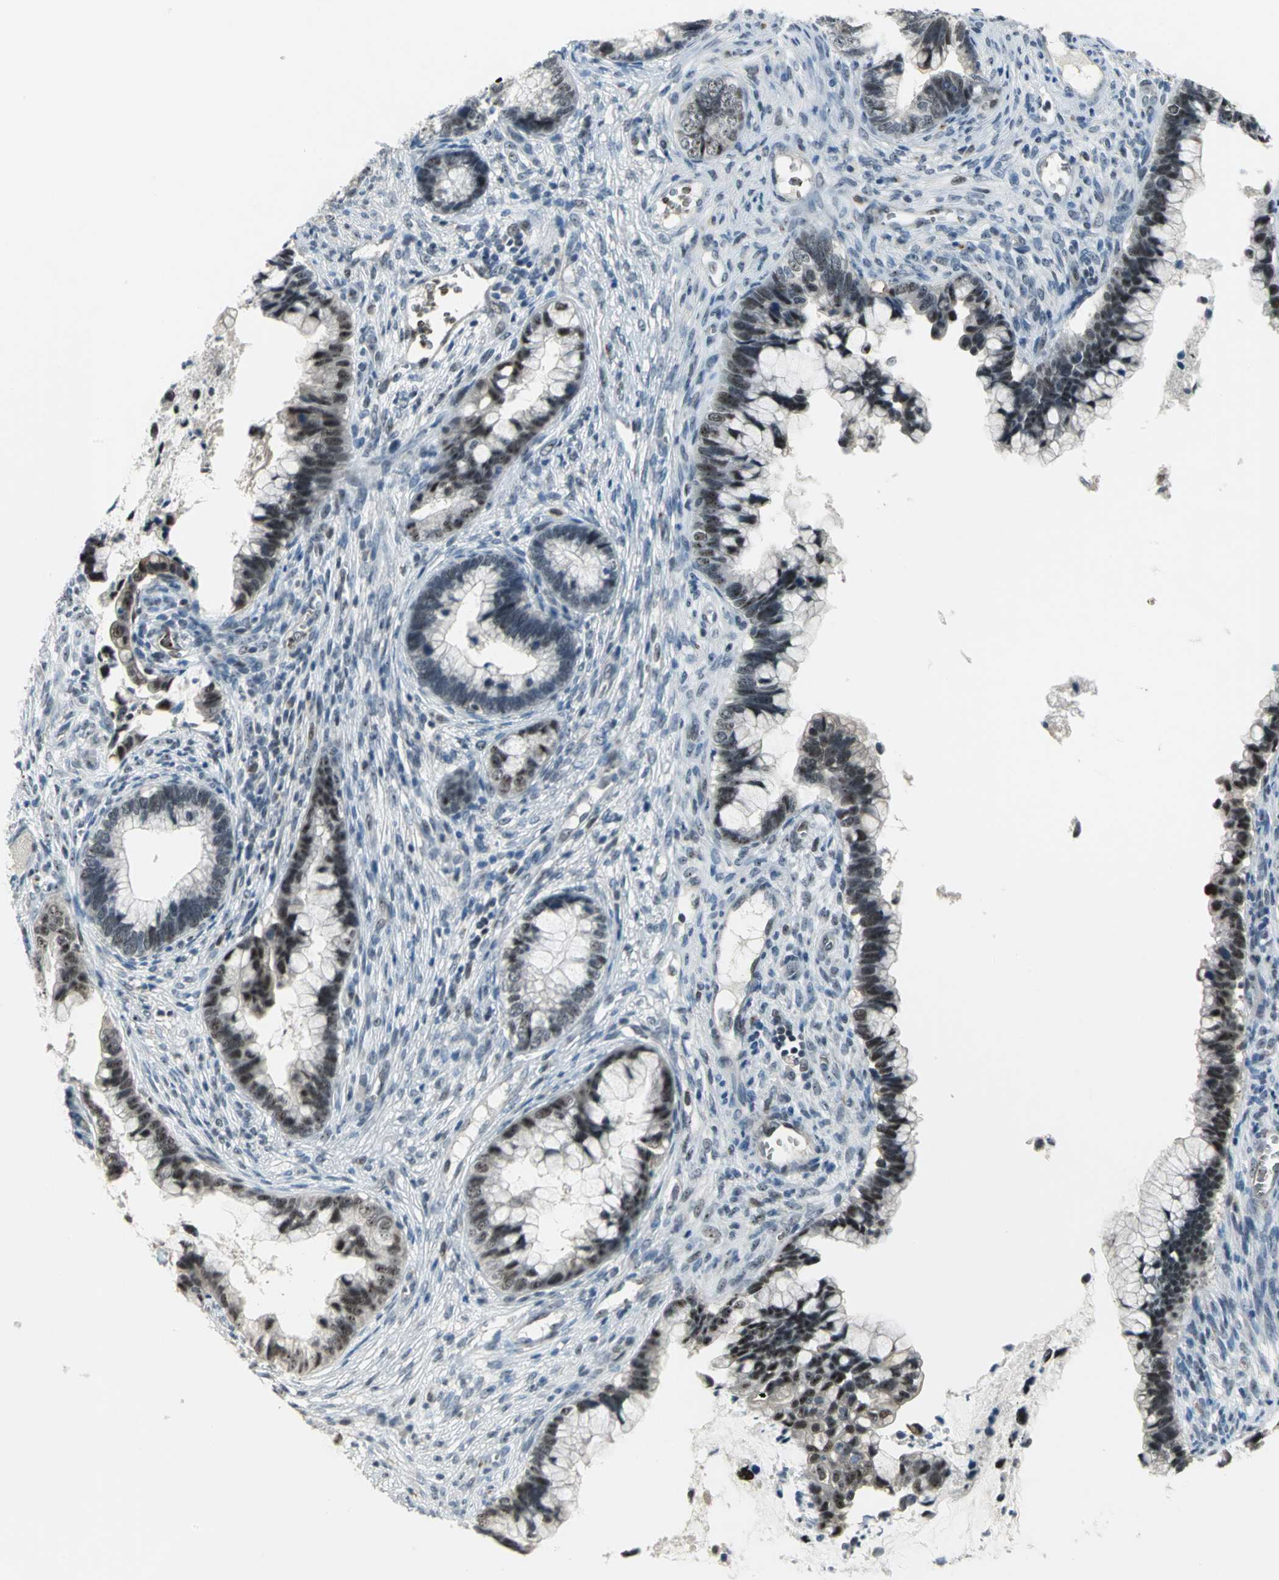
{"staining": {"intensity": "strong", "quantity": ">75%", "location": "nuclear"}, "tissue": "cervical cancer", "cell_type": "Tumor cells", "image_type": "cancer", "snomed": [{"axis": "morphology", "description": "Adenocarcinoma, NOS"}, {"axis": "topography", "description": "Cervix"}], "caption": "DAB (3,3'-diaminobenzidine) immunohistochemical staining of cervical adenocarcinoma demonstrates strong nuclear protein positivity in approximately >75% of tumor cells.", "gene": "GLI3", "patient": {"sex": "female", "age": 44}}